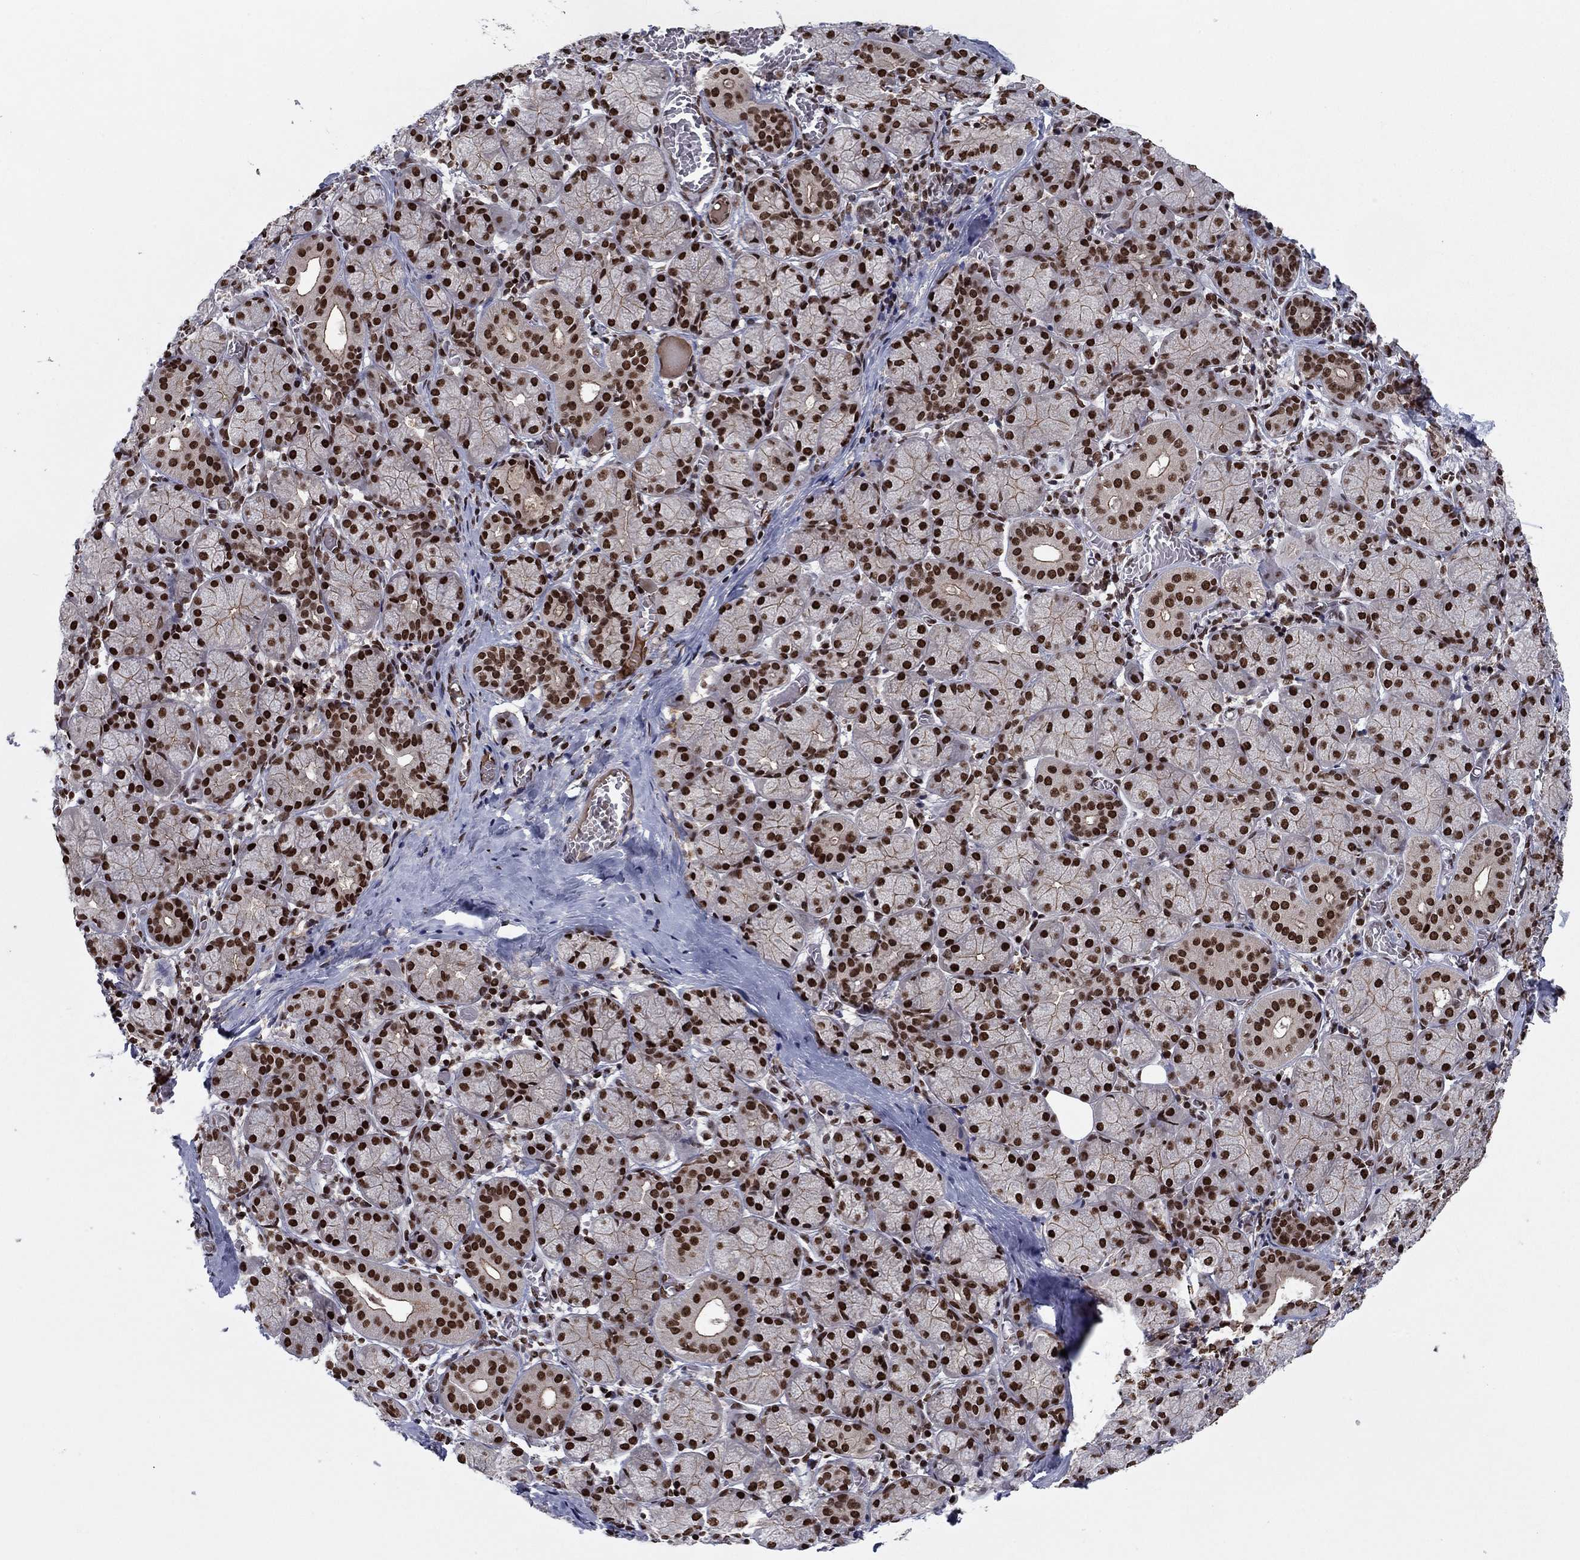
{"staining": {"intensity": "strong", "quantity": ">75%", "location": "nuclear"}, "tissue": "salivary gland", "cell_type": "Glandular cells", "image_type": "normal", "snomed": [{"axis": "morphology", "description": "Normal tissue, NOS"}, {"axis": "topography", "description": "Salivary gland"}, {"axis": "topography", "description": "Peripheral nerve tissue"}], "caption": "This image displays immunohistochemistry staining of unremarkable human salivary gland, with high strong nuclear staining in approximately >75% of glandular cells.", "gene": "USP54", "patient": {"sex": "female", "age": 24}}